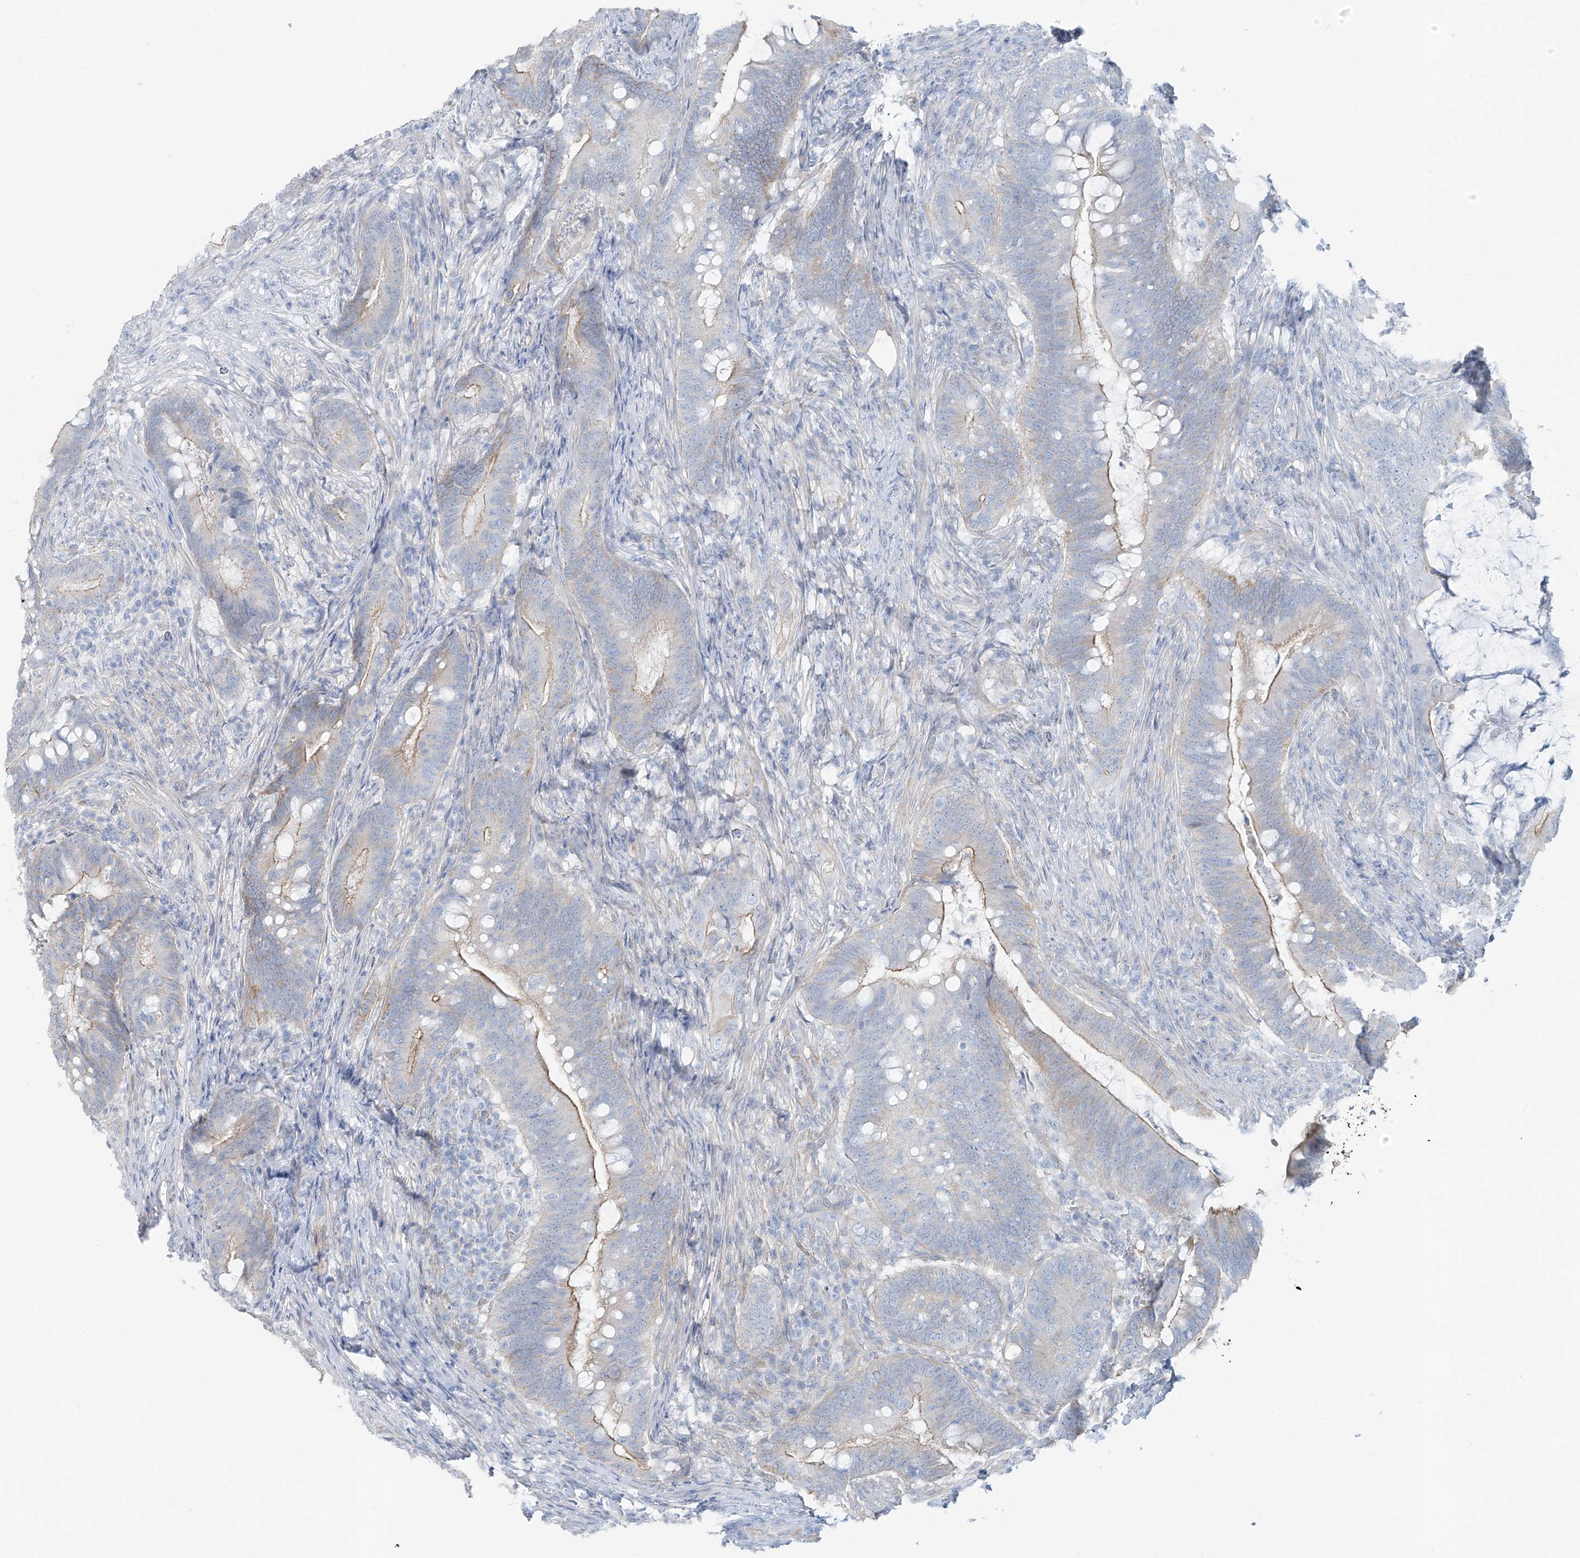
{"staining": {"intensity": "moderate", "quantity": "<25%", "location": "cytoplasmic/membranous"}, "tissue": "colorectal cancer", "cell_type": "Tumor cells", "image_type": "cancer", "snomed": [{"axis": "morphology", "description": "Adenocarcinoma, NOS"}, {"axis": "topography", "description": "Colon"}], "caption": "Moderate cytoplasmic/membranous staining is present in approximately <25% of tumor cells in colorectal cancer. (IHC, brightfield microscopy, high magnification).", "gene": "TUBE1", "patient": {"sex": "female", "age": 66}}